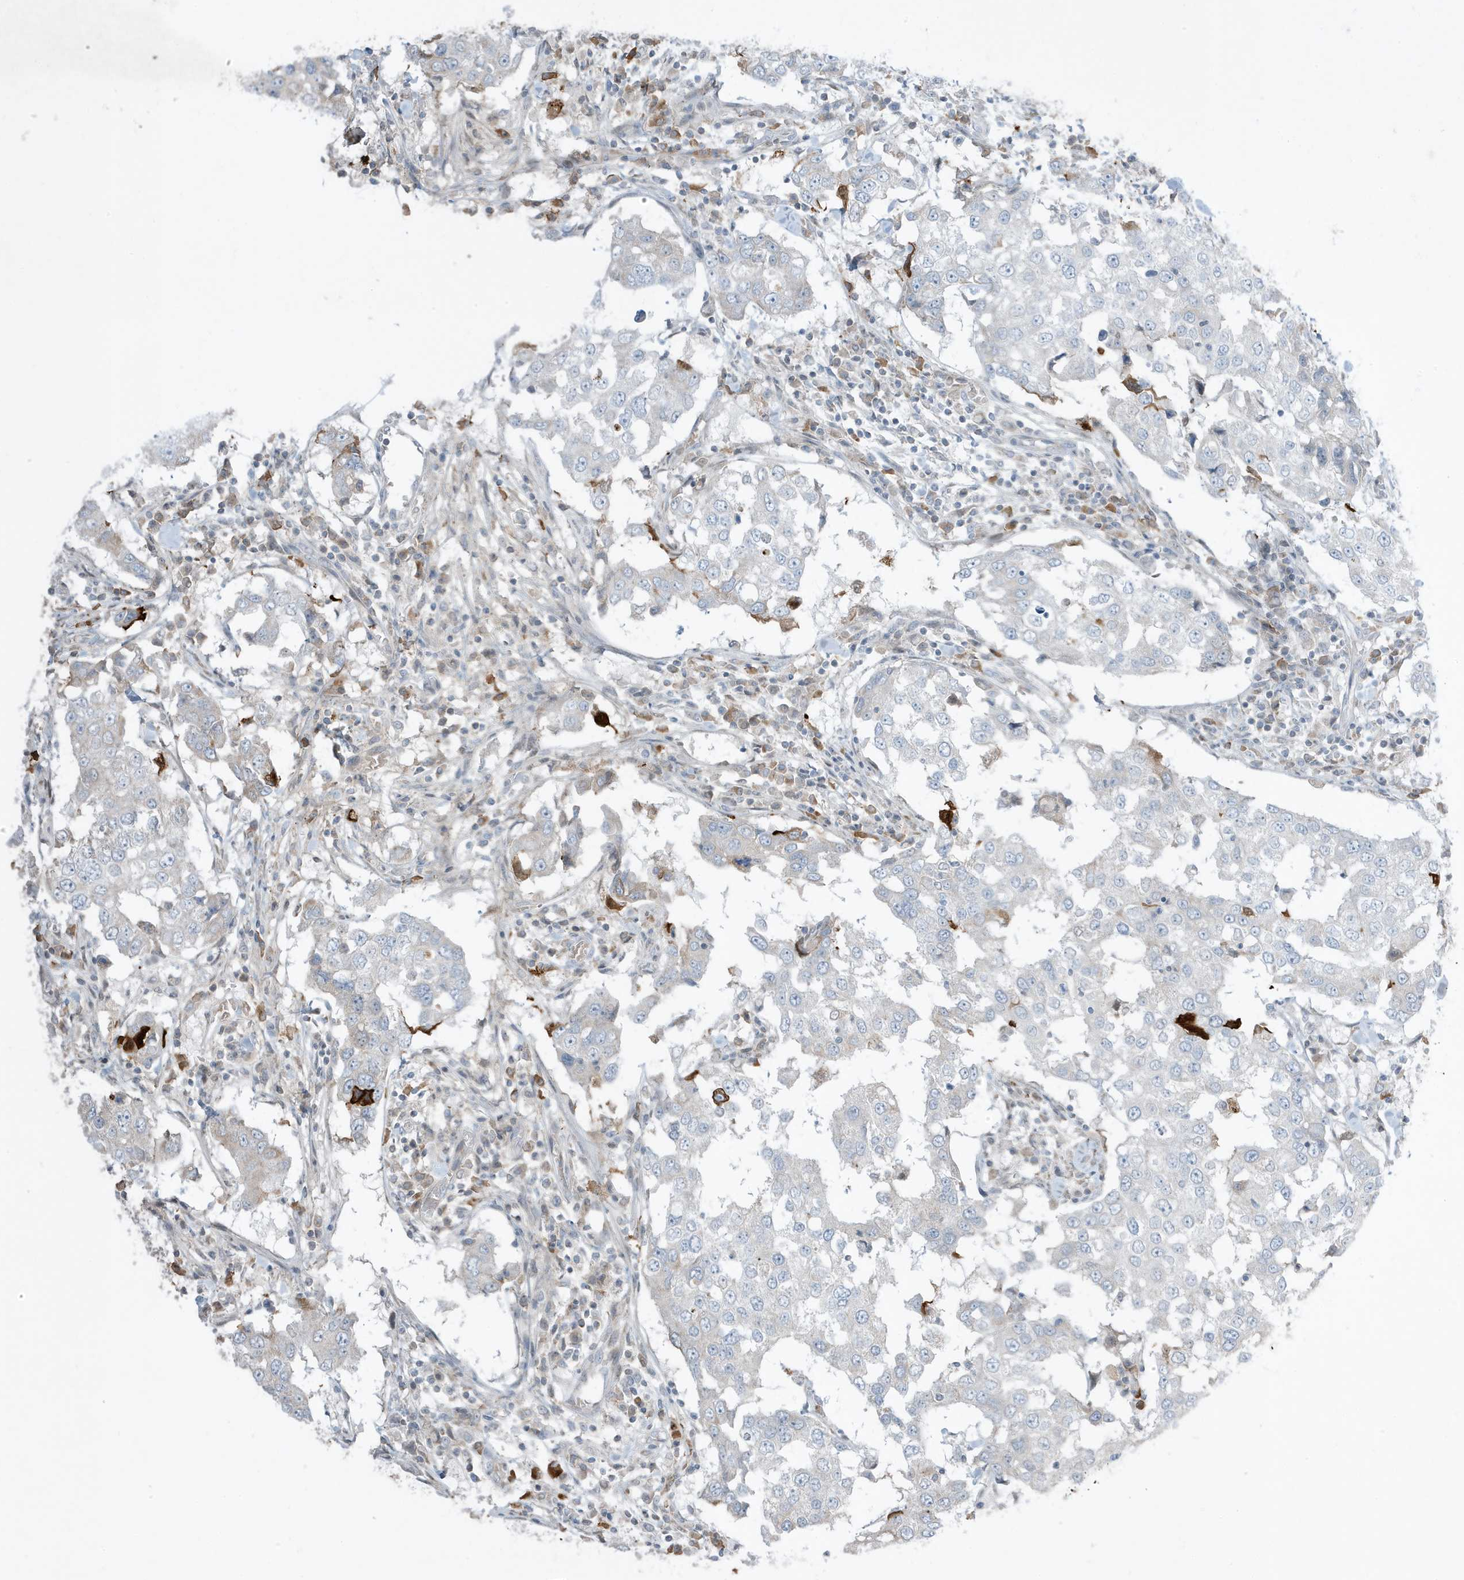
{"staining": {"intensity": "negative", "quantity": "none", "location": "none"}, "tissue": "breast cancer", "cell_type": "Tumor cells", "image_type": "cancer", "snomed": [{"axis": "morphology", "description": "Duct carcinoma"}, {"axis": "topography", "description": "Breast"}], "caption": "IHC of human breast cancer shows no expression in tumor cells.", "gene": "FNDC1", "patient": {"sex": "female", "age": 27}}